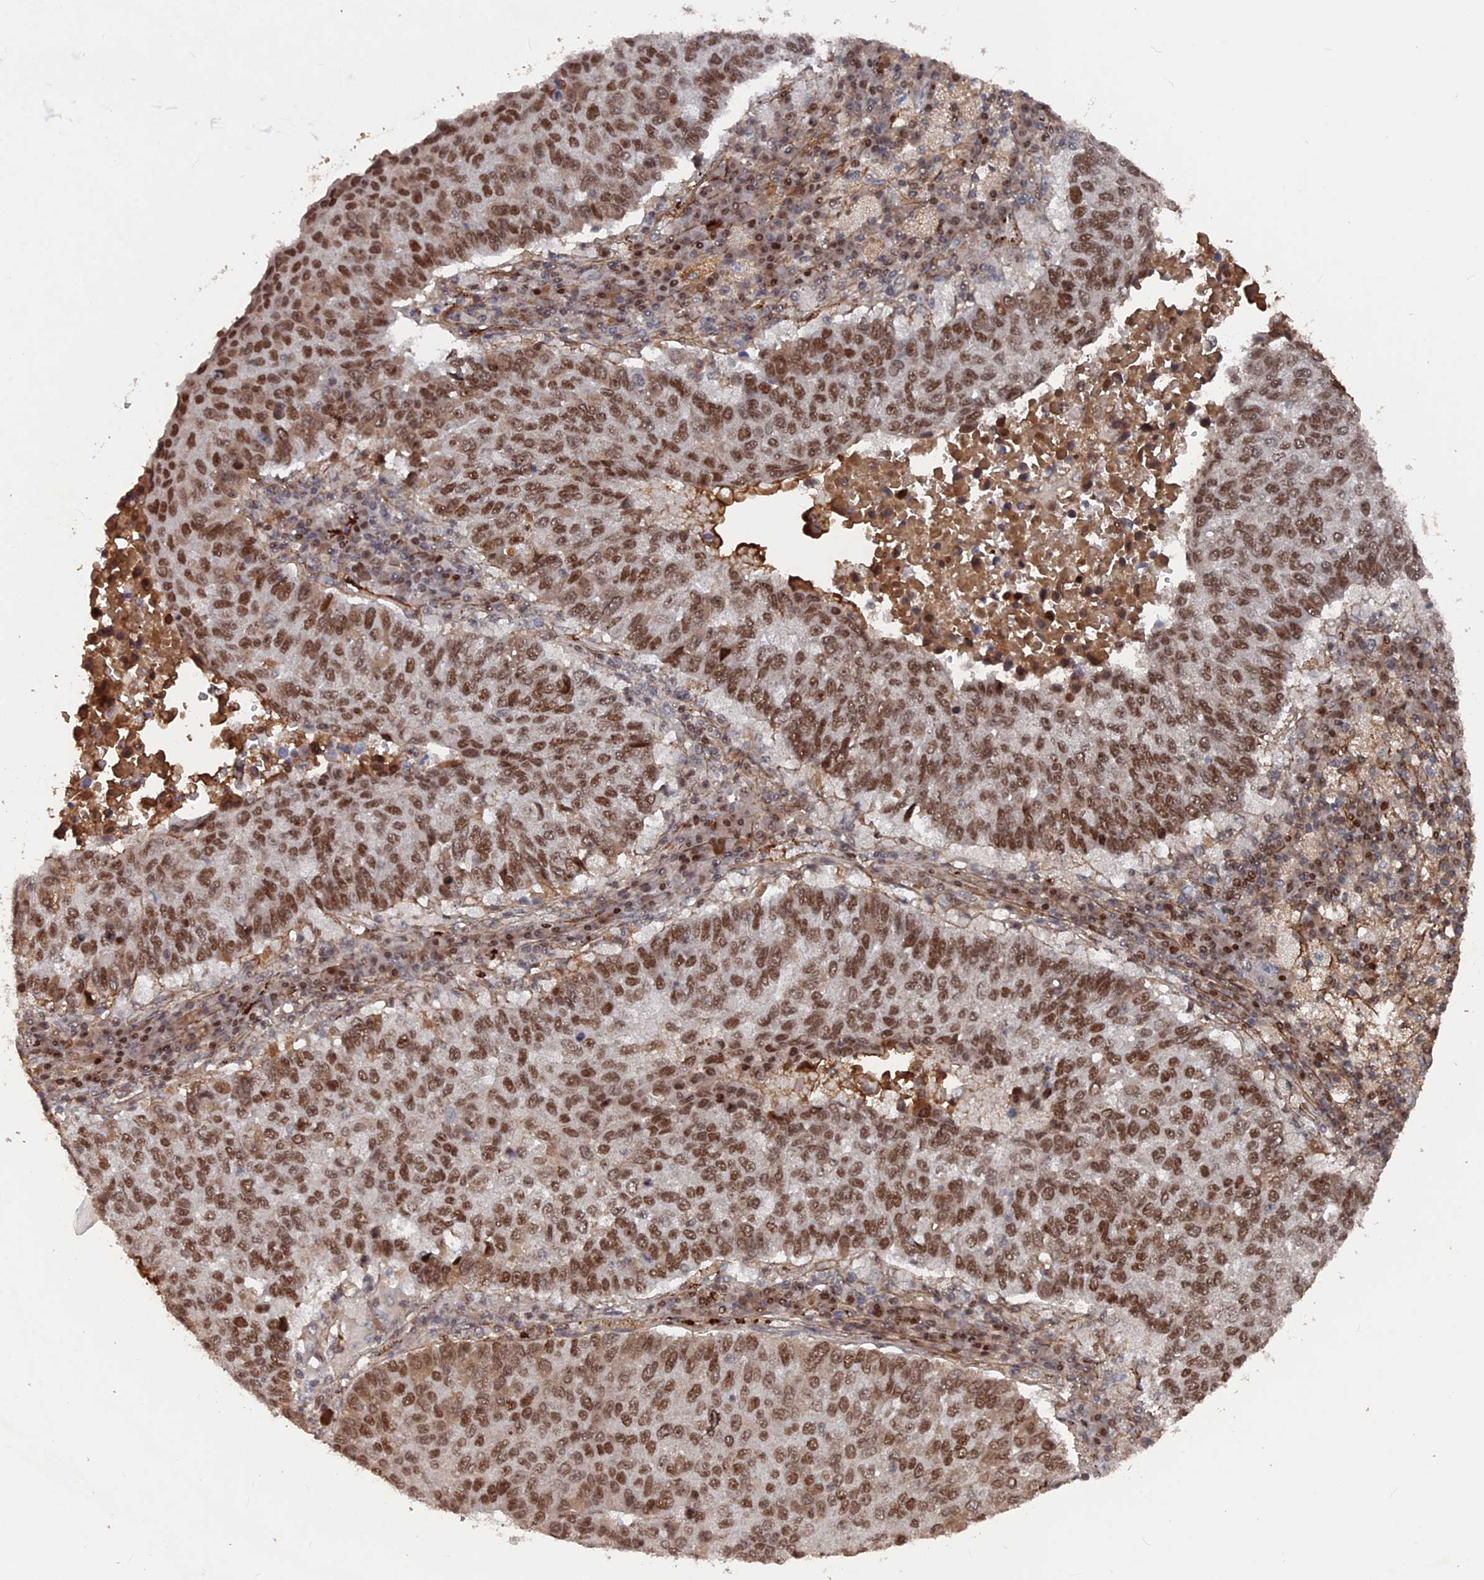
{"staining": {"intensity": "moderate", "quantity": ">75%", "location": "nuclear"}, "tissue": "lung cancer", "cell_type": "Tumor cells", "image_type": "cancer", "snomed": [{"axis": "morphology", "description": "Squamous cell carcinoma, NOS"}, {"axis": "topography", "description": "Lung"}], "caption": "Immunohistochemical staining of lung squamous cell carcinoma displays medium levels of moderate nuclear positivity in approximately >75% of tumor cells. (Brightfield microscopy of DAB IHC at high magnification).", "gene": "SH3D21", "patient": {"sex": "male", "age": 73}}